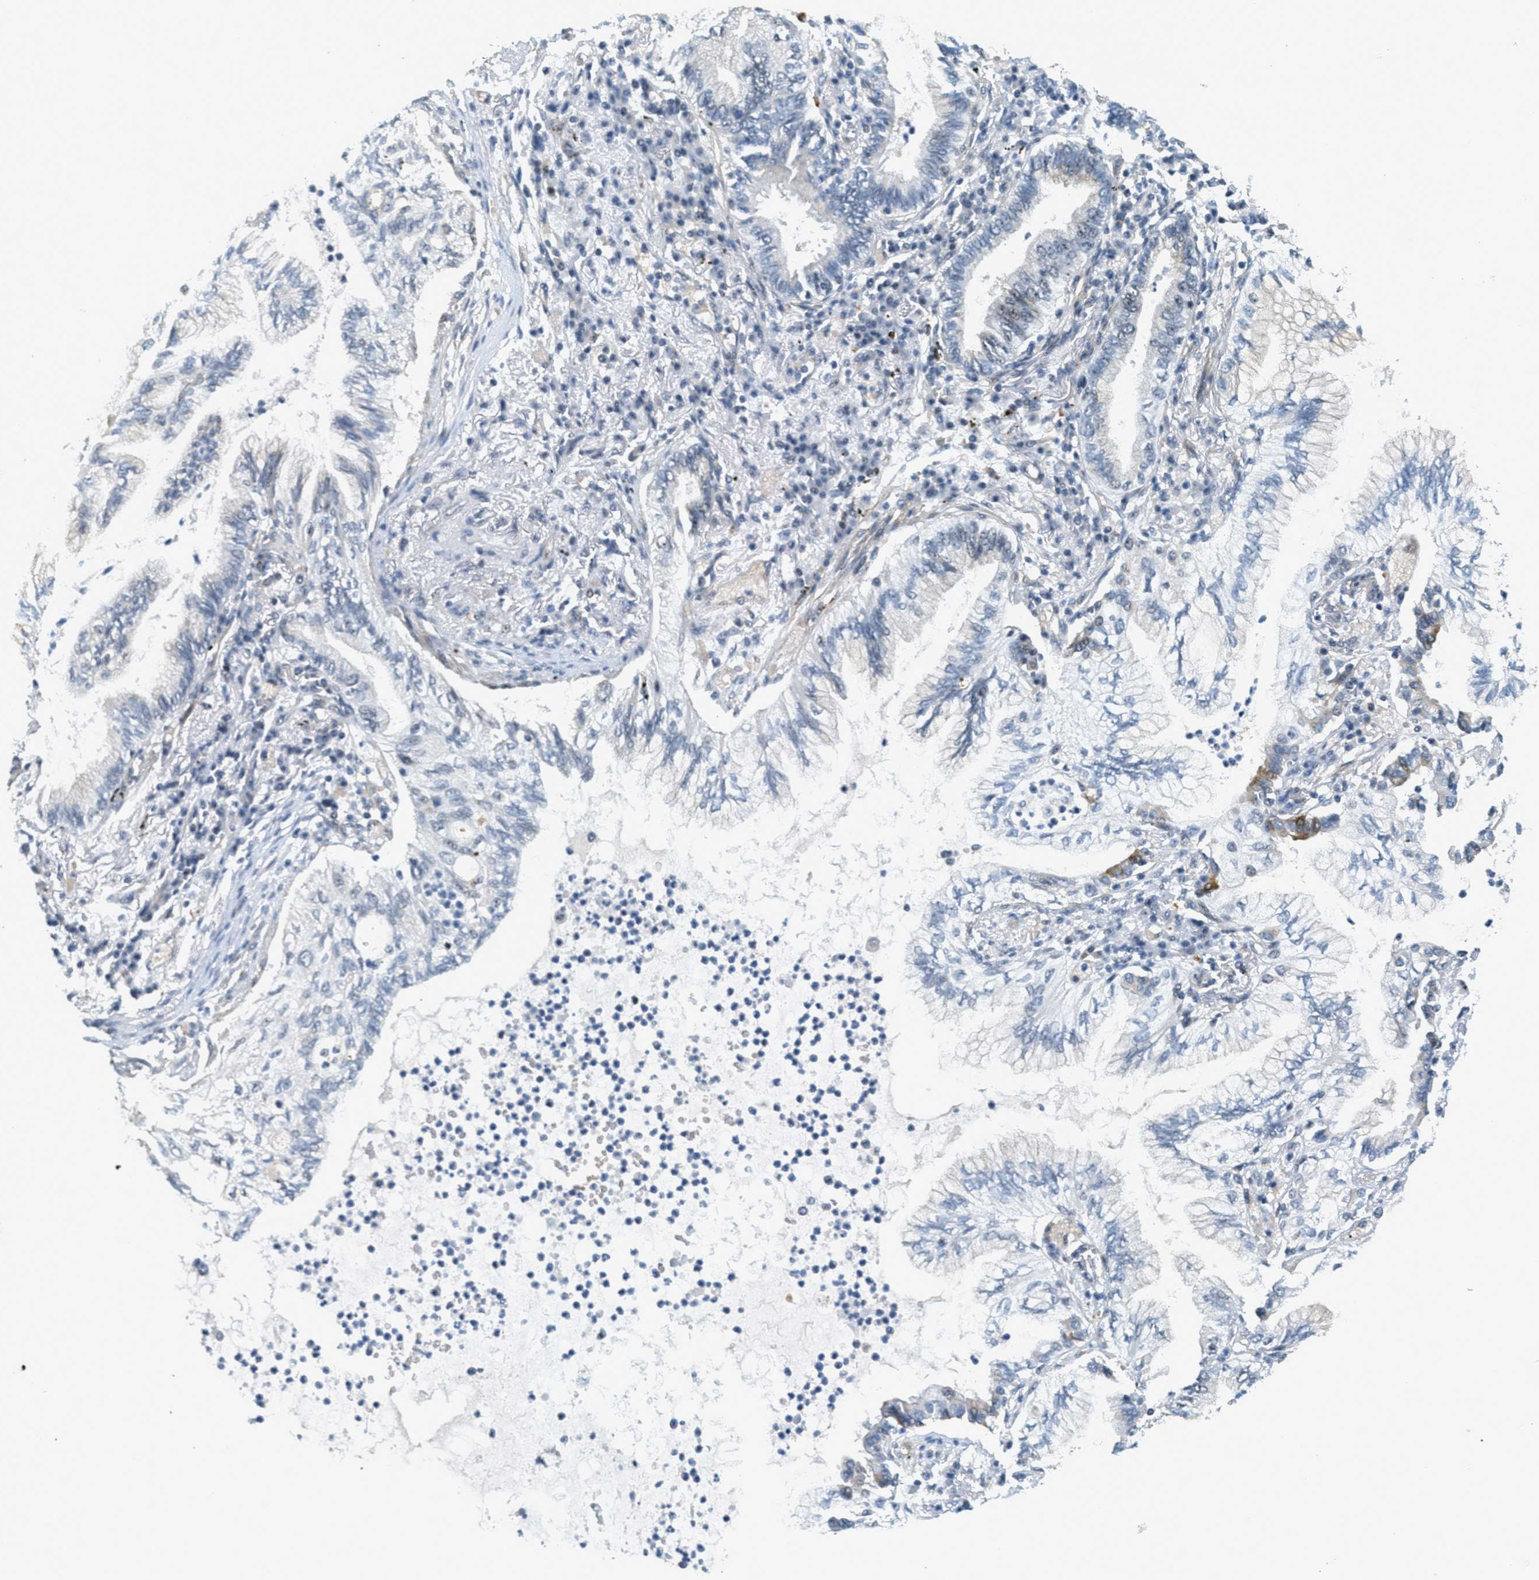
{"staining": {"intensity": "weak", "quantity": "<25%", "location": "cytoplasmic/membranous"}, "tissue": "lung cancer", "cell_type": "Tumor cells", "image_type": "cancer", "snomed": [{"axis": "morphology", "description": "Normal tissue, NOS"}, {"axis": "morphology", "description": "Adenocarcinoma, NOS"}, {"axis": "topography", "description": "Bronchus"}, {"axis": "topography", "description": "Lung"}], "caption": "High power microscopy image of an immunohistochemistry (IHC) image of lung cancer (adenocarcinoma), revealing no significant expression in tumor cells.", "gene": "DDX47", "patient": {"sex": "female", "age": 70}}